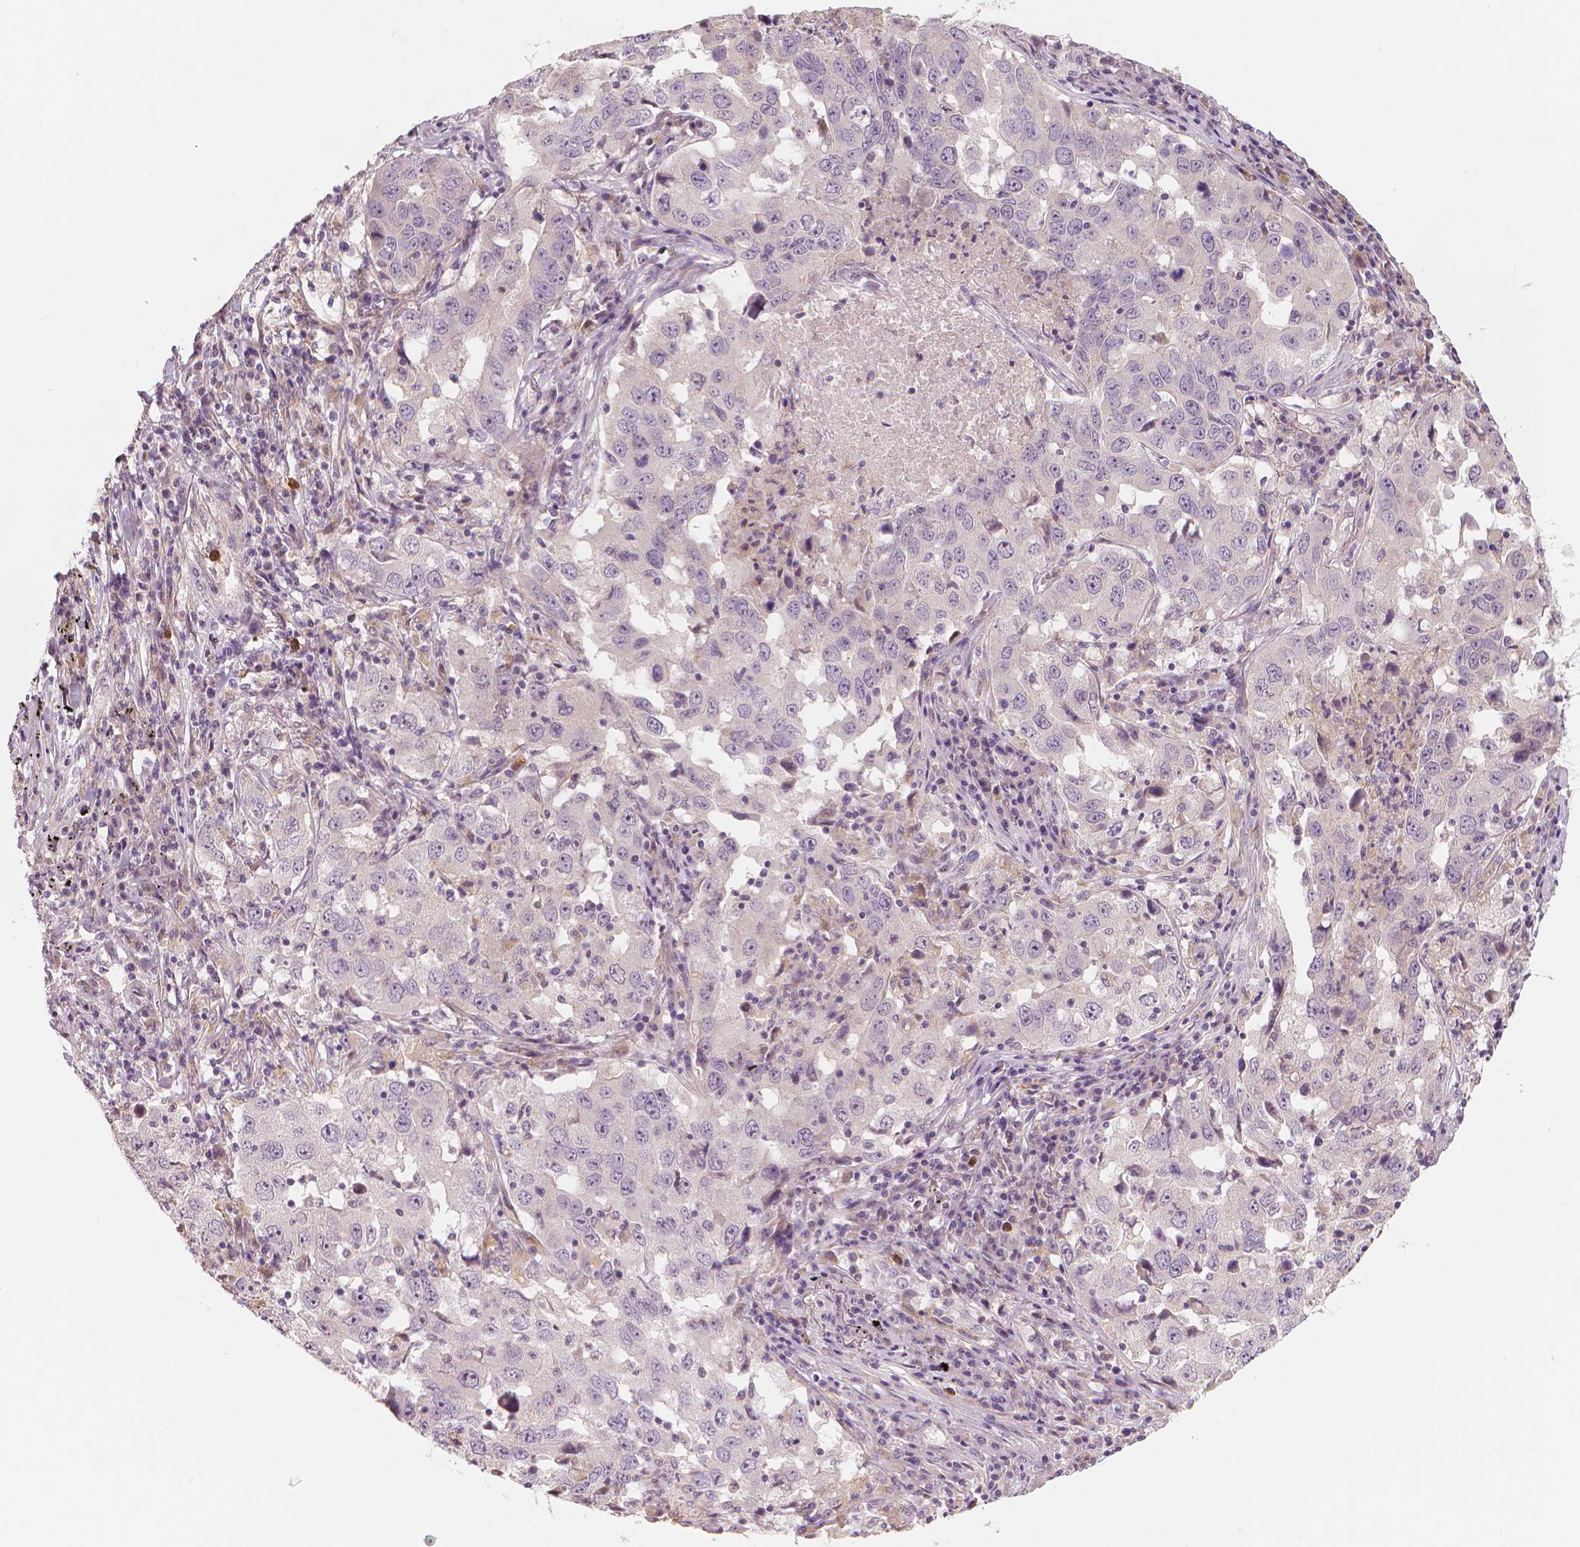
{"staining": {"intensity": "negative", "quantity": "none", "location": "none"}, "tissue": "lung cancer", "cell_type": "Tumor cells", "image_type": "cancer", "snomed": [{"axis": "morphology", "description": "Adenocarcinoma, NOS"}, {"axis": "topography", "description": "Lung"}], "caption": "The immunohistochemistry (IHC) micrograph has no significant positivity in tumor cells of lung cancer (adenocarcinoma) tissue.", "gene": "RNASE7", "patient": {"sex": "male", "age": 73}}